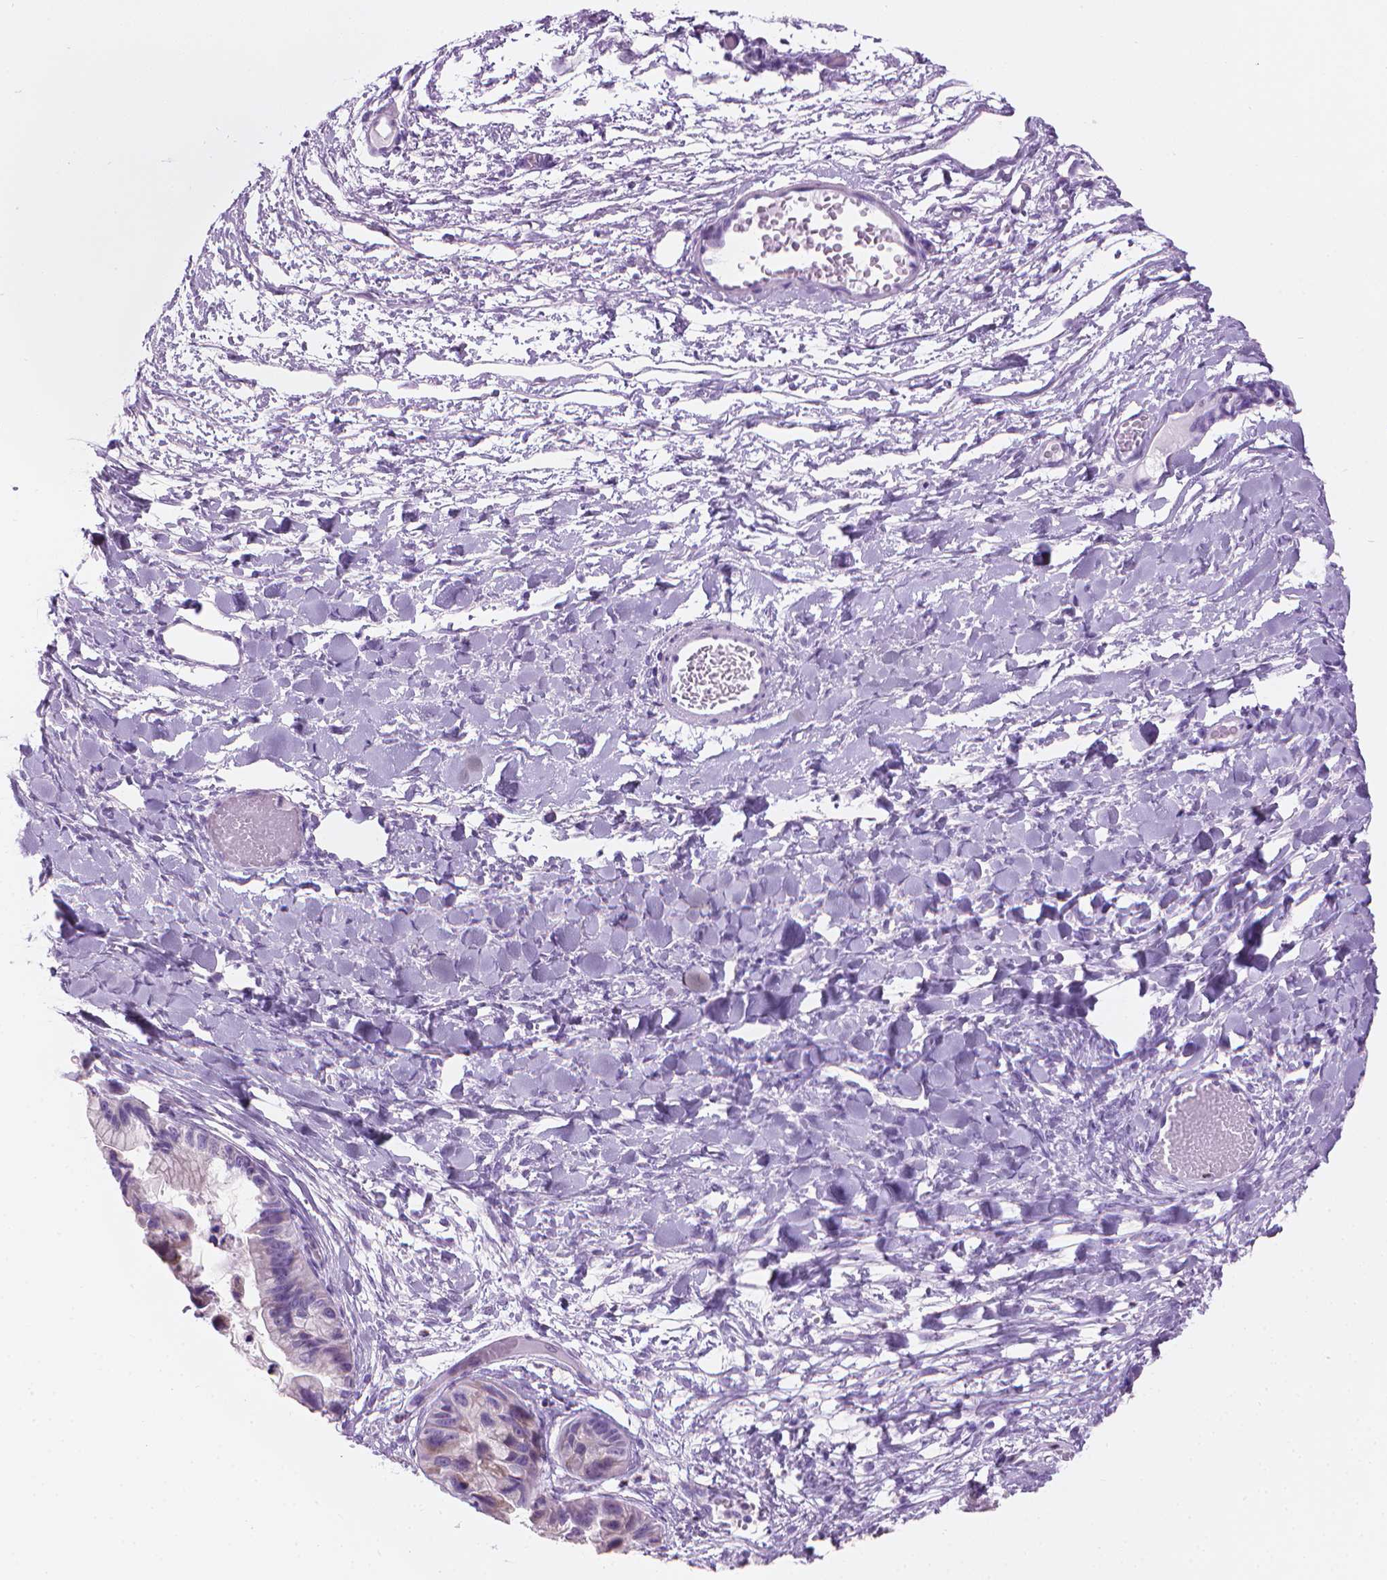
{"staining": {"intensity": "negative", "quantity": "none", "location": "none"}, "tissue": "ovarian cancer", "cell_type": "Tumor cells", "image_type": "cancer", "snomed": [{"axis": "morphology", "description": "Cystadenocarcinoma, mucinous, NOS"}, {"axis": "topography", "description": "Ovary"}], "caption": "Tumor cells show no significant protein expression in ovarian cancer (mucinous cystadenocarcinoma).", "gene": "TTC29", "patient": {"sex": "female", "age": 76}}